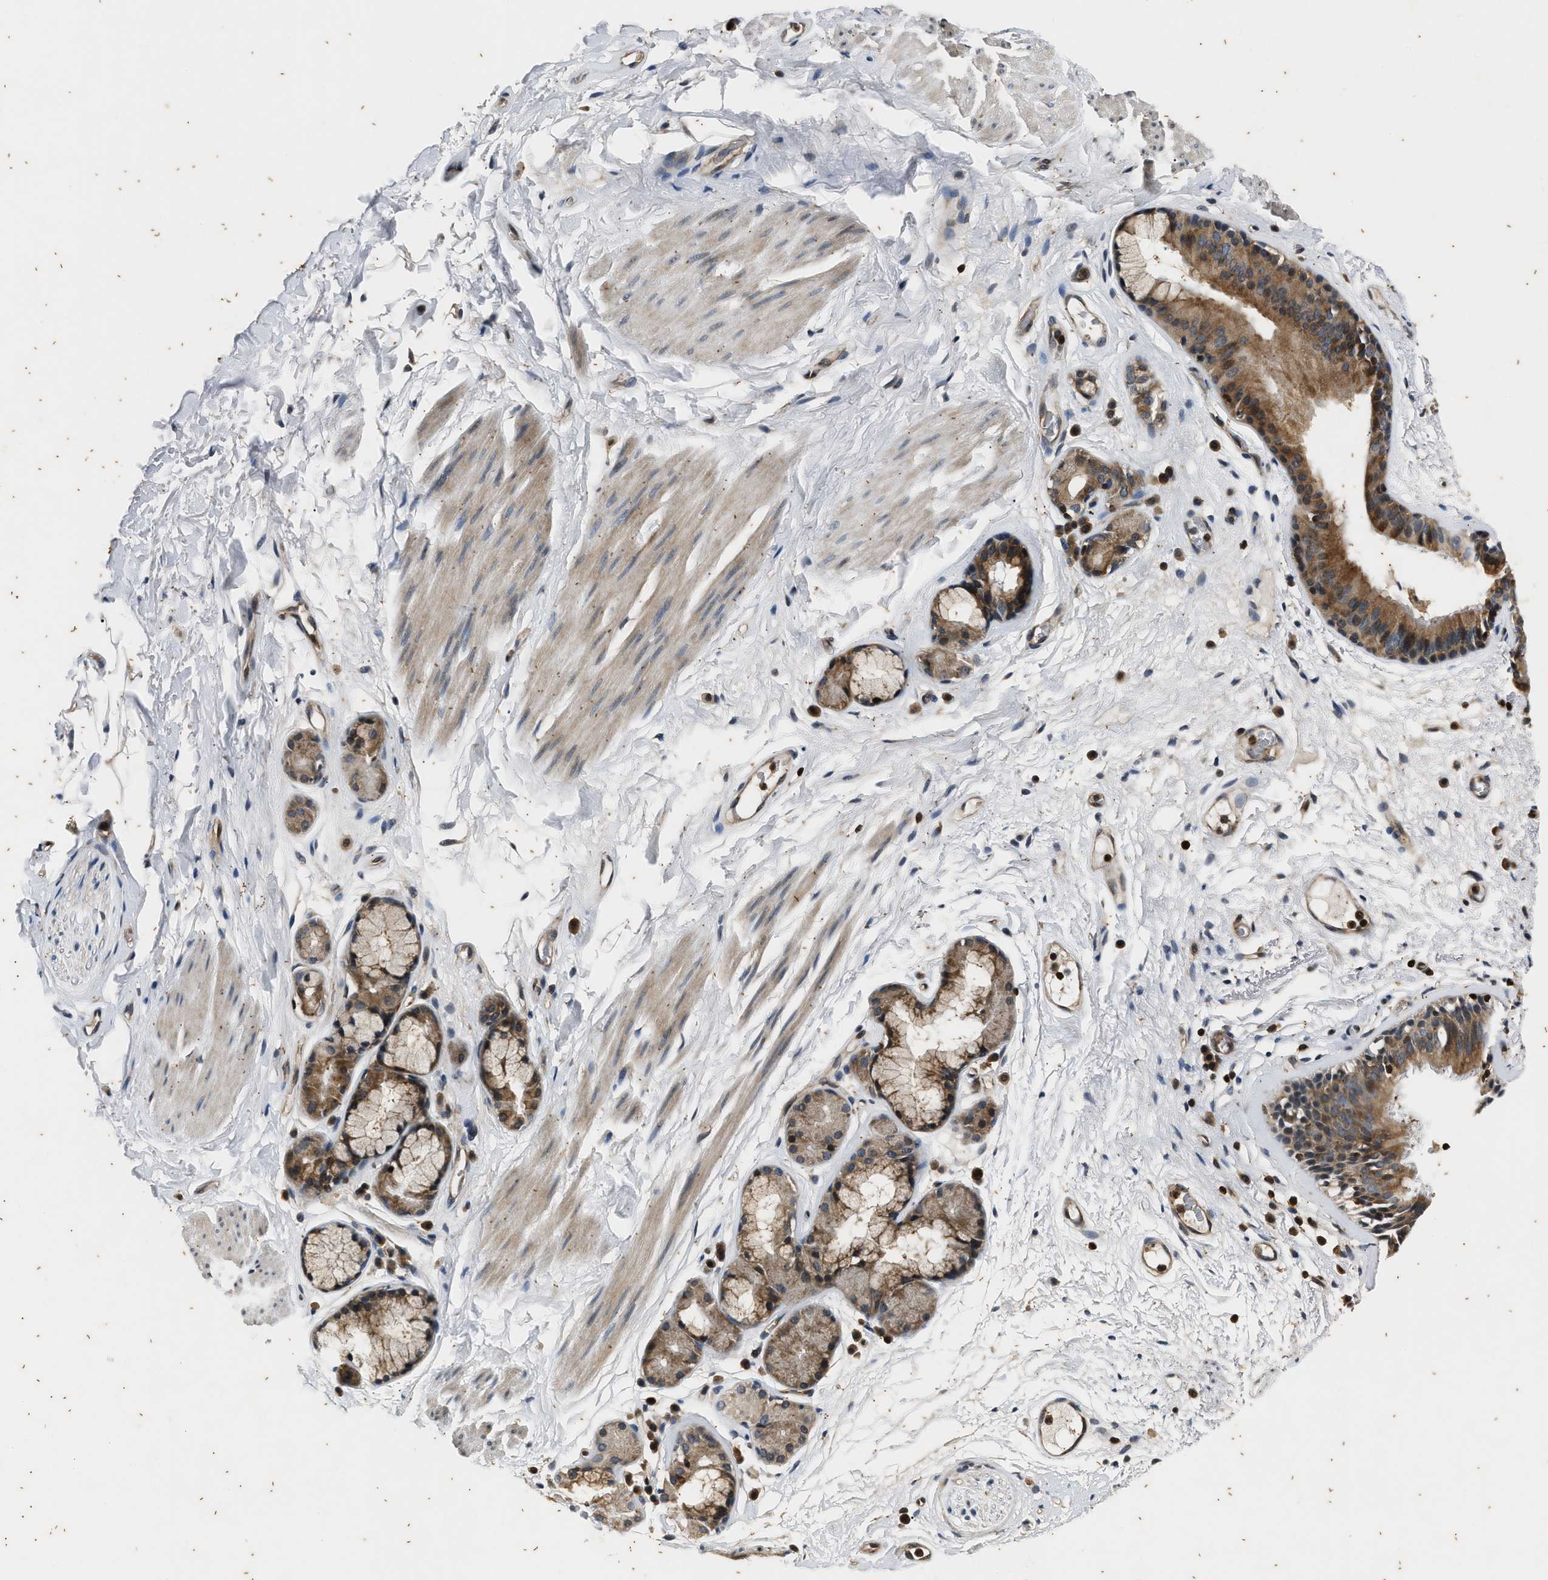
{"staining": {"intensity": "moderate", "quantity": ">75%", "location": "cytoplasmic/membranous"}, "tissue": "bronchus", "cell_type": "Respiratory epithelial cells", "image_type": "normal", "snomed": [{"axis": "morphology", "description": "Normal tissue, NOS"}, {"axis": "topography", "description": "Cartilage tissue"}], "caption": "Moderate cytoplasmic/membranous protein expression is appreciated in about >75% of respiratory epithelial cells in bronchus. Ihc stains the protein of interest in brown and the nuclei are stained blue.", "gene": "PTPN7", "patient": {"sex": "female", "age": 63}}